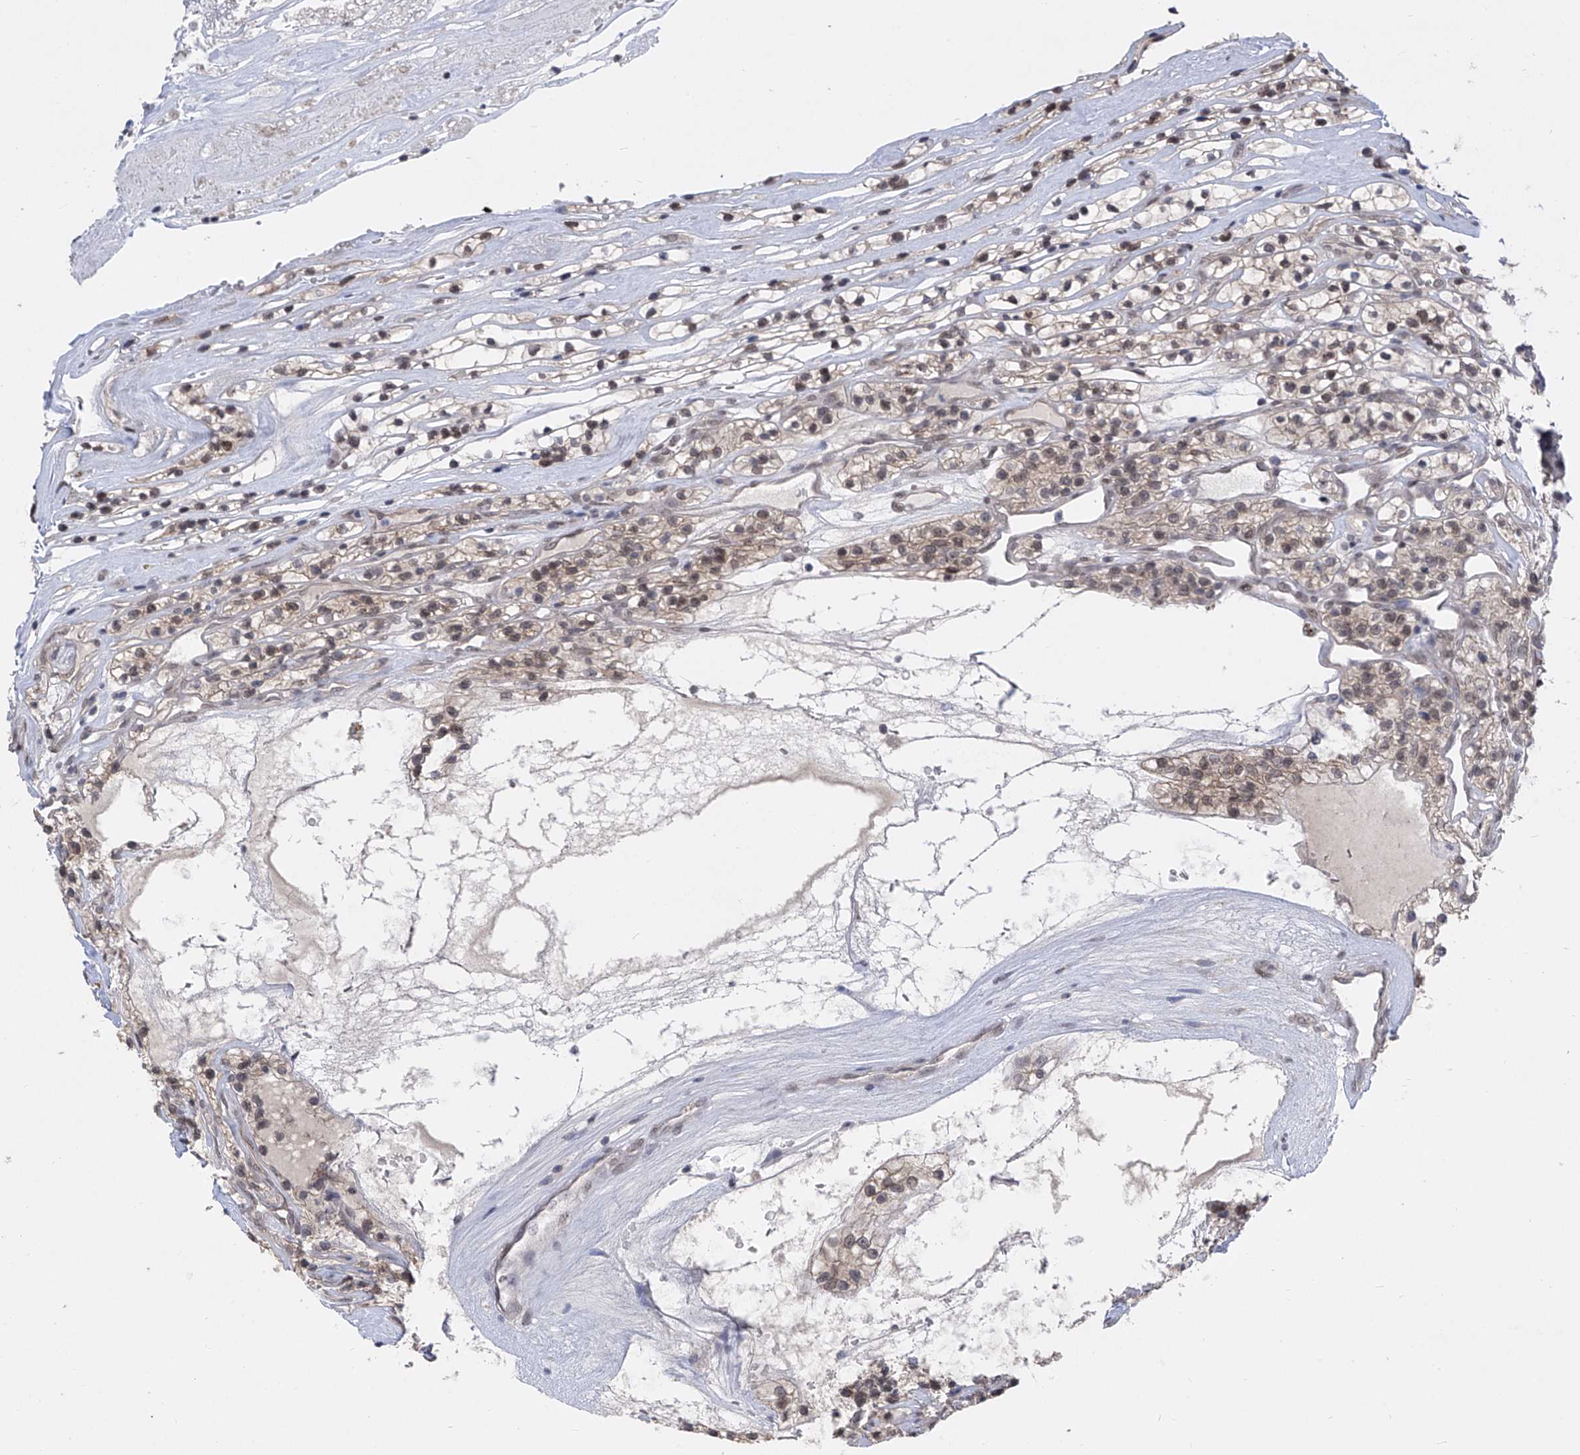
{"staining": {"intensity": "weak", "quantity": "25%-75%", "location": "cytoplasmic/membranous,nuclear"}, "tissue": "renal cancer", "cell_type": "Tumor cells", "image_type": "cancer", "snomed": [{"axis": "morphology", "description": "Adenocarcinoma, NOS"}, {"axis": "topography", "description": "Kidney"}], "caption": "Immunohistochemical staining of renal adenocarcinoma reveals low levels of weak cytoplasmic/membranous and nuclear protein staining in about 25%-75% of tumor cells.", "gene": "CETN2", "patient": {"sex": "female", "age": 57}}